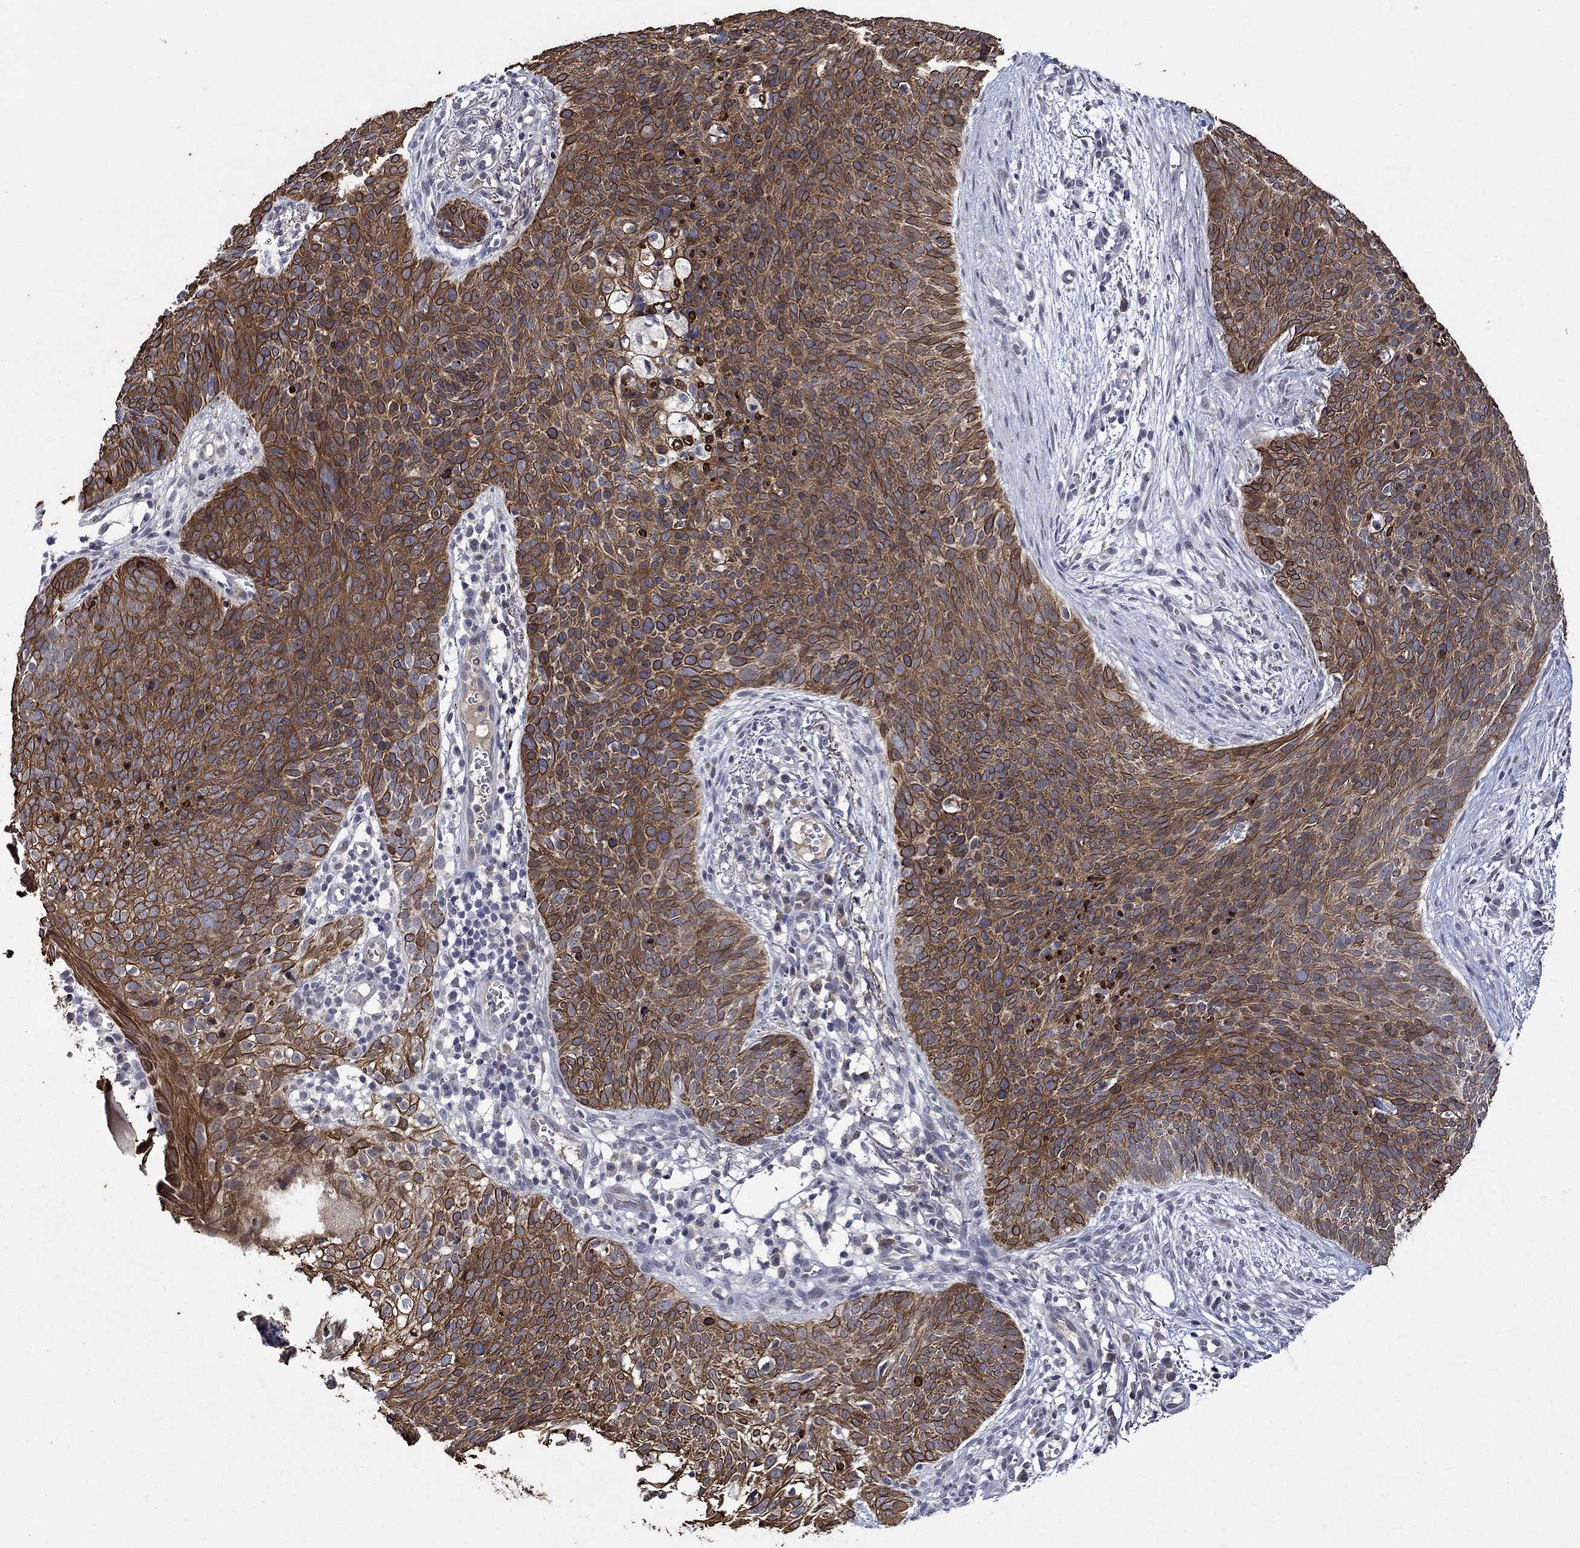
{"staining": {"intensity": "strong", "quantity": ">75%", "location": "cytoplasmic/membranous"}, "tissue": "skin cancer", "cell_type": "Tumor cells", "image_type": "cancer", "snomed": [{"axis": "morphology", "description": "Basal cell carcinoma"}, {"axis": "topography", "description": "Skin"}], "caption": "This micrograph demonstrates skin cancer stained with IHC to label a protein in brown. The cytoplasmic/membranous of tumor cells show strong positivity for the protein. Nuclei are counter-stained blue.", "gene": "DDX3Y", "patient": {"sex": "male", "age": 64}}